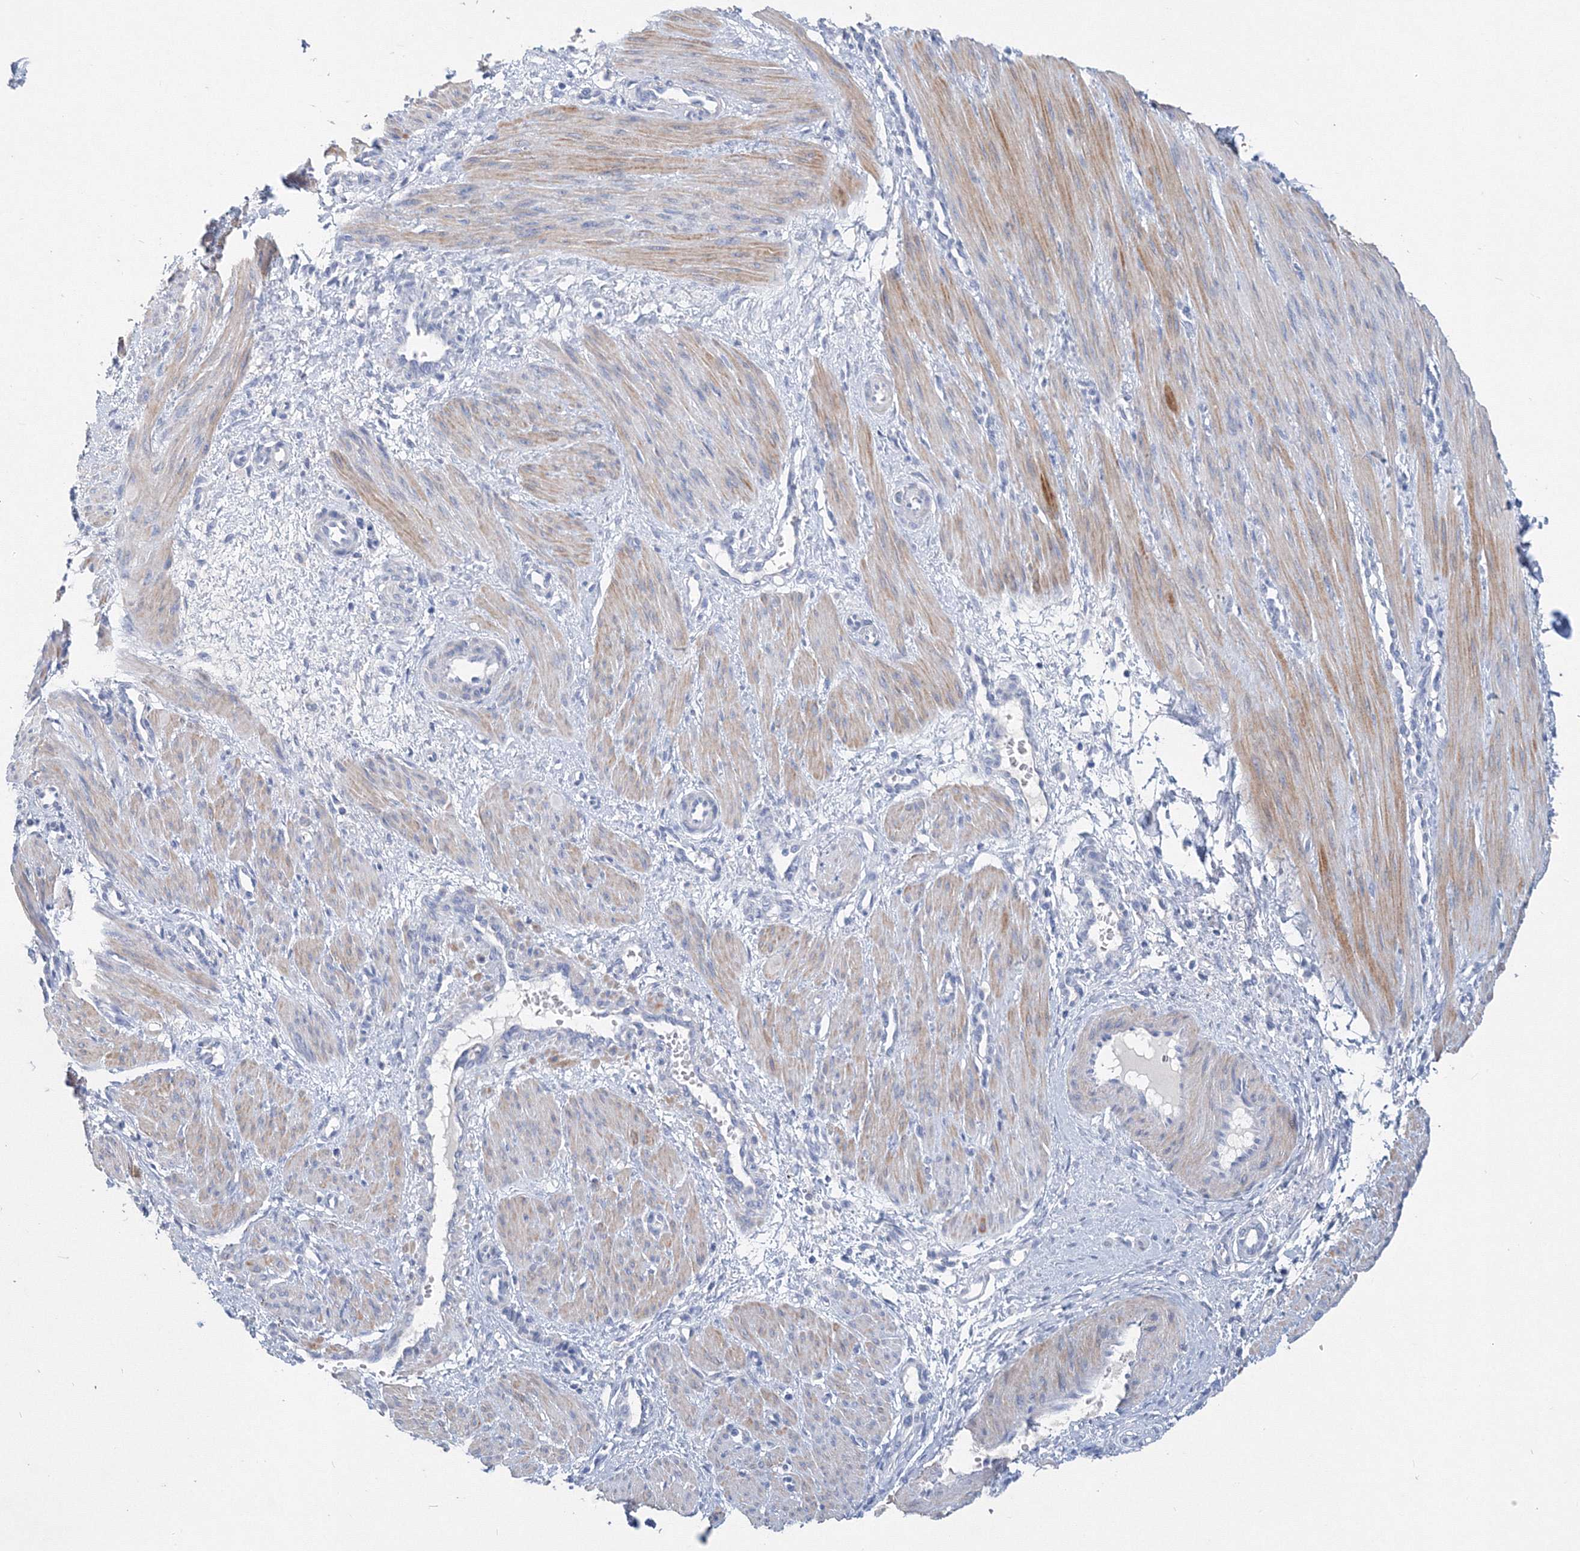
{"staining": {"intensity": "moderate", "quantity": "25%-75%", "location": "cytoplasmic/membranous"}, "tissue": "smooth muscle", "cell_type": "Smooth muscle cells", "image_type": "normal", "snomed": [{"axis": "morphology", "description": "Normal tissue, NOS"}, {"axis": "topography", "description": "Endometrium"}], "caption": "DAB immunohistochemical staining of normal human smooth muscle exhibits moderate cytoplasmic/membranous protein expression in approximately 25%-75% of smooth muscle cells.", "gene": "OSBPL6", "patient": {"sex": "female", "age": 33}}